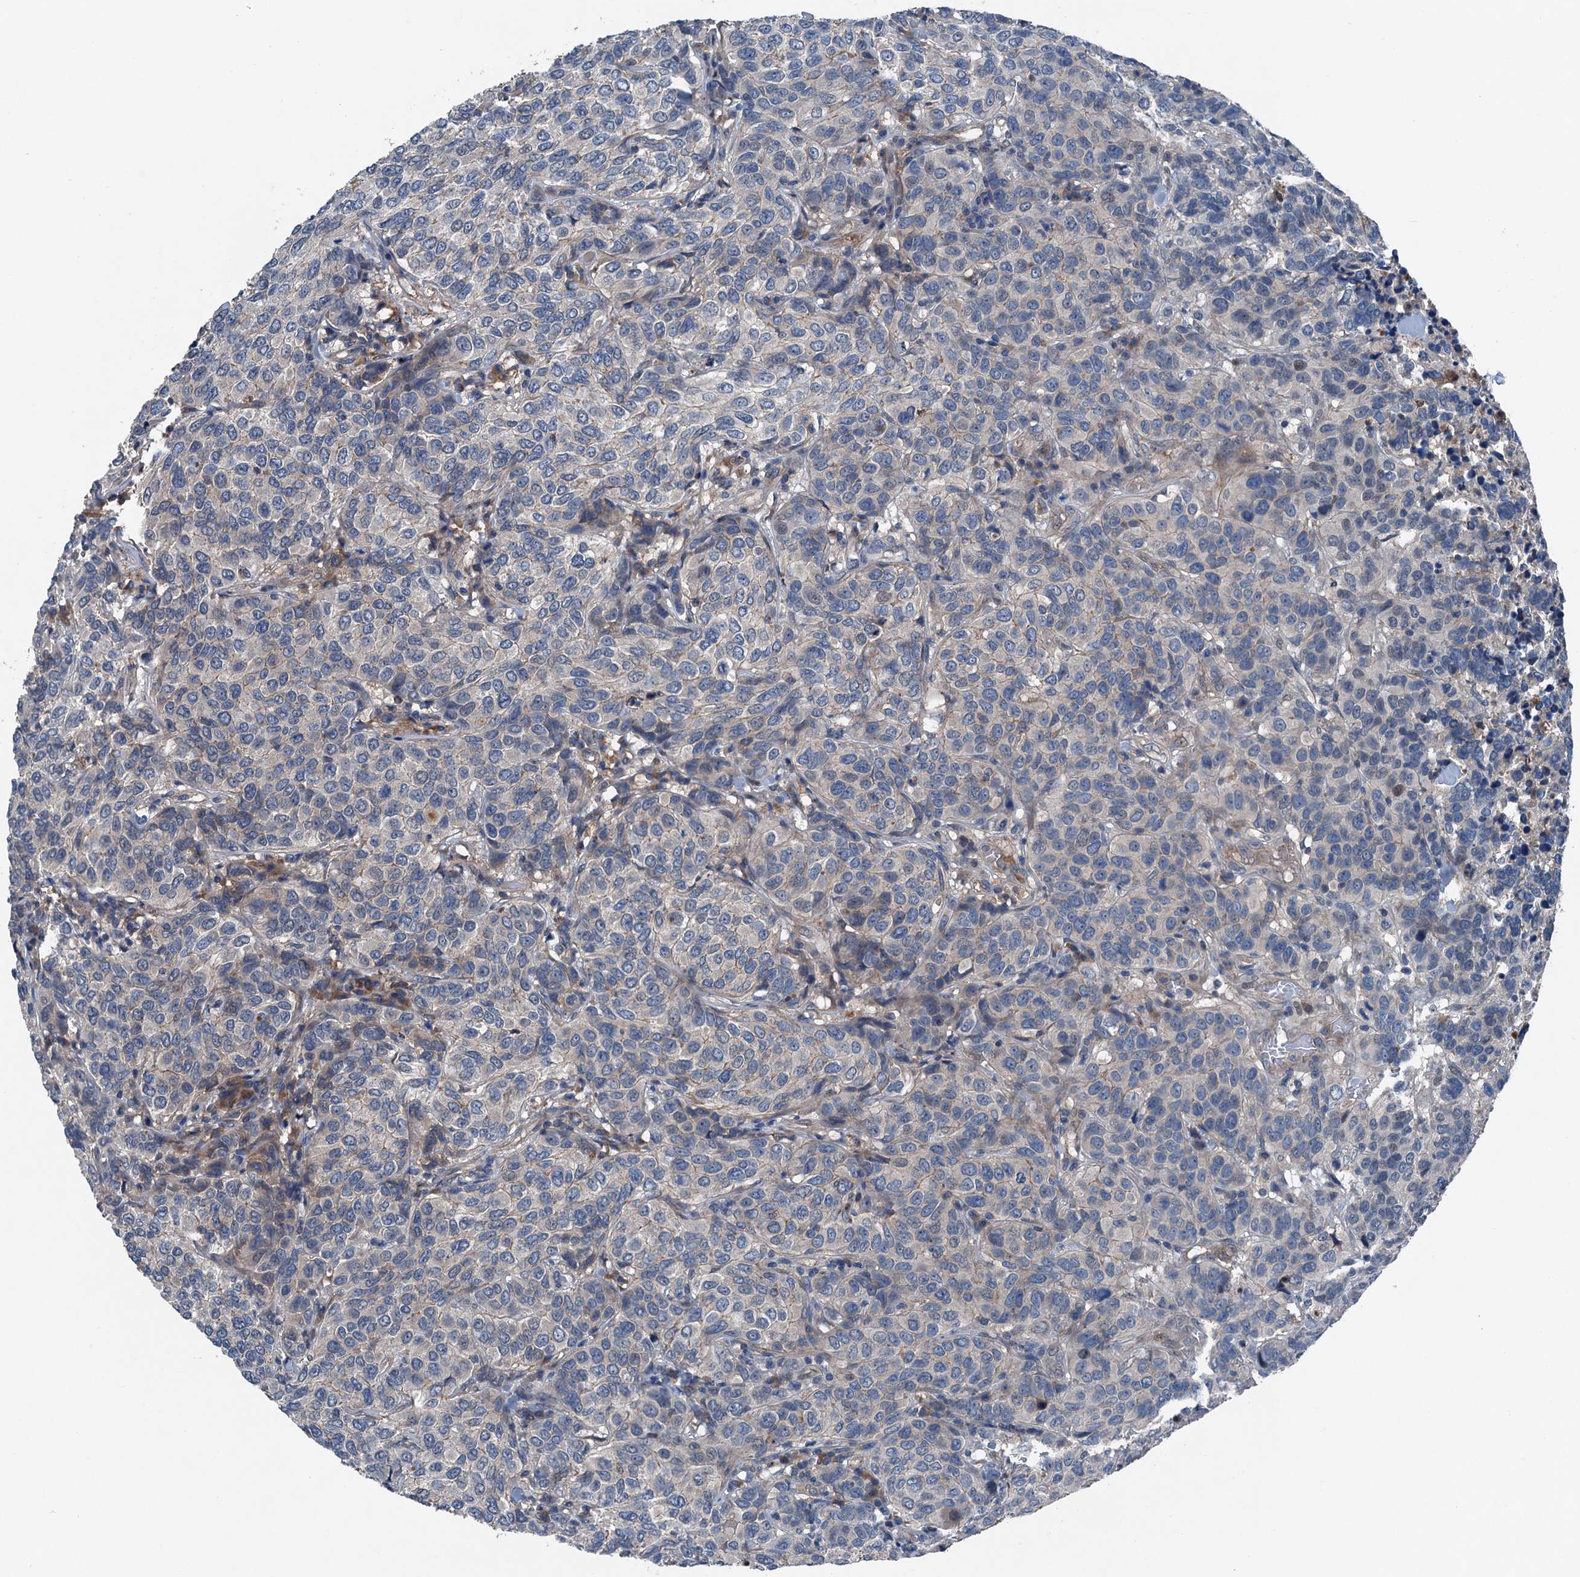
{"staining": {"intensity": "negative", "quantity": "none", "location": "none"}, "tissue": "breast cancer", "cell_type": "Tumor cells", "image_type": "cancer", "snomed": [{"axis": "morphology", "description": "Duct carcinoma"}, {"axis": "topography", "description": "Breast"}], "caption": "Immunohistochemistry histopathology image of neoplastic tissue: breast cancer stained with DAB (3,3'-diaminobenzidine) displays no significant protein positivity in tumor cells.", "gene": "SLC2A10", "patient": {"sex": "female", "age": 55}}